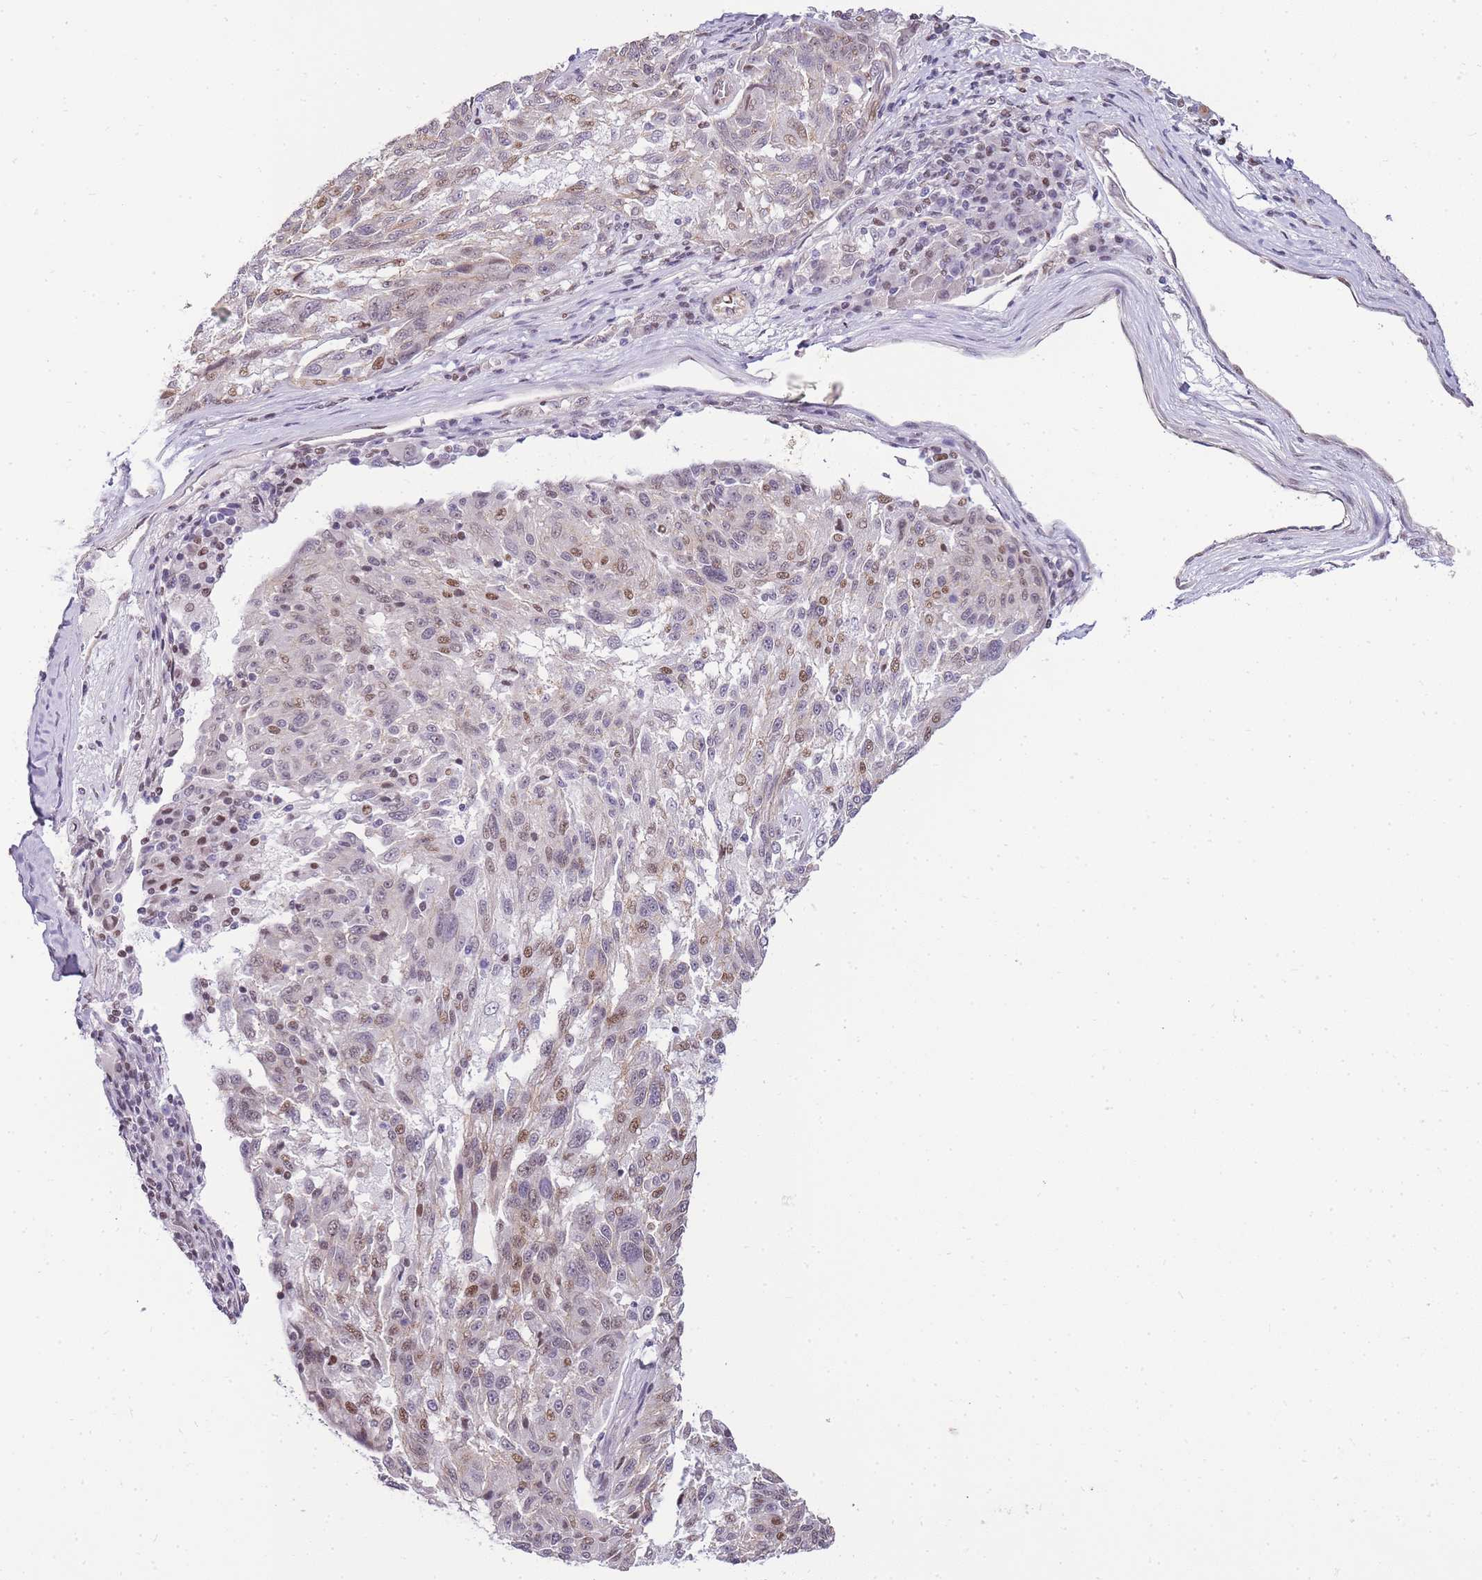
{"staining": {"intensity": "moderate", "quantity": "25%-75%", "location": "nuclear"}, "tissue": "melanoma", "cell_type": "Tumor cells", "image_type": "cancer", "snomed": [{"axis": "morphology", "description": "Malignant melanoma, NOS"}, {"axis": "topography", "description": "Skin"}], "caption": "High-magnification brightfield microscopy of malignant melanoma stained with DAB (brown) and counterstained with hematoxylin (blue). tumor cells exhibit moderate nuclear staining is present in approximately25%-75% of cells.", "gene": "CLBA1", "patient": {"sex": "male", "age": 53}}